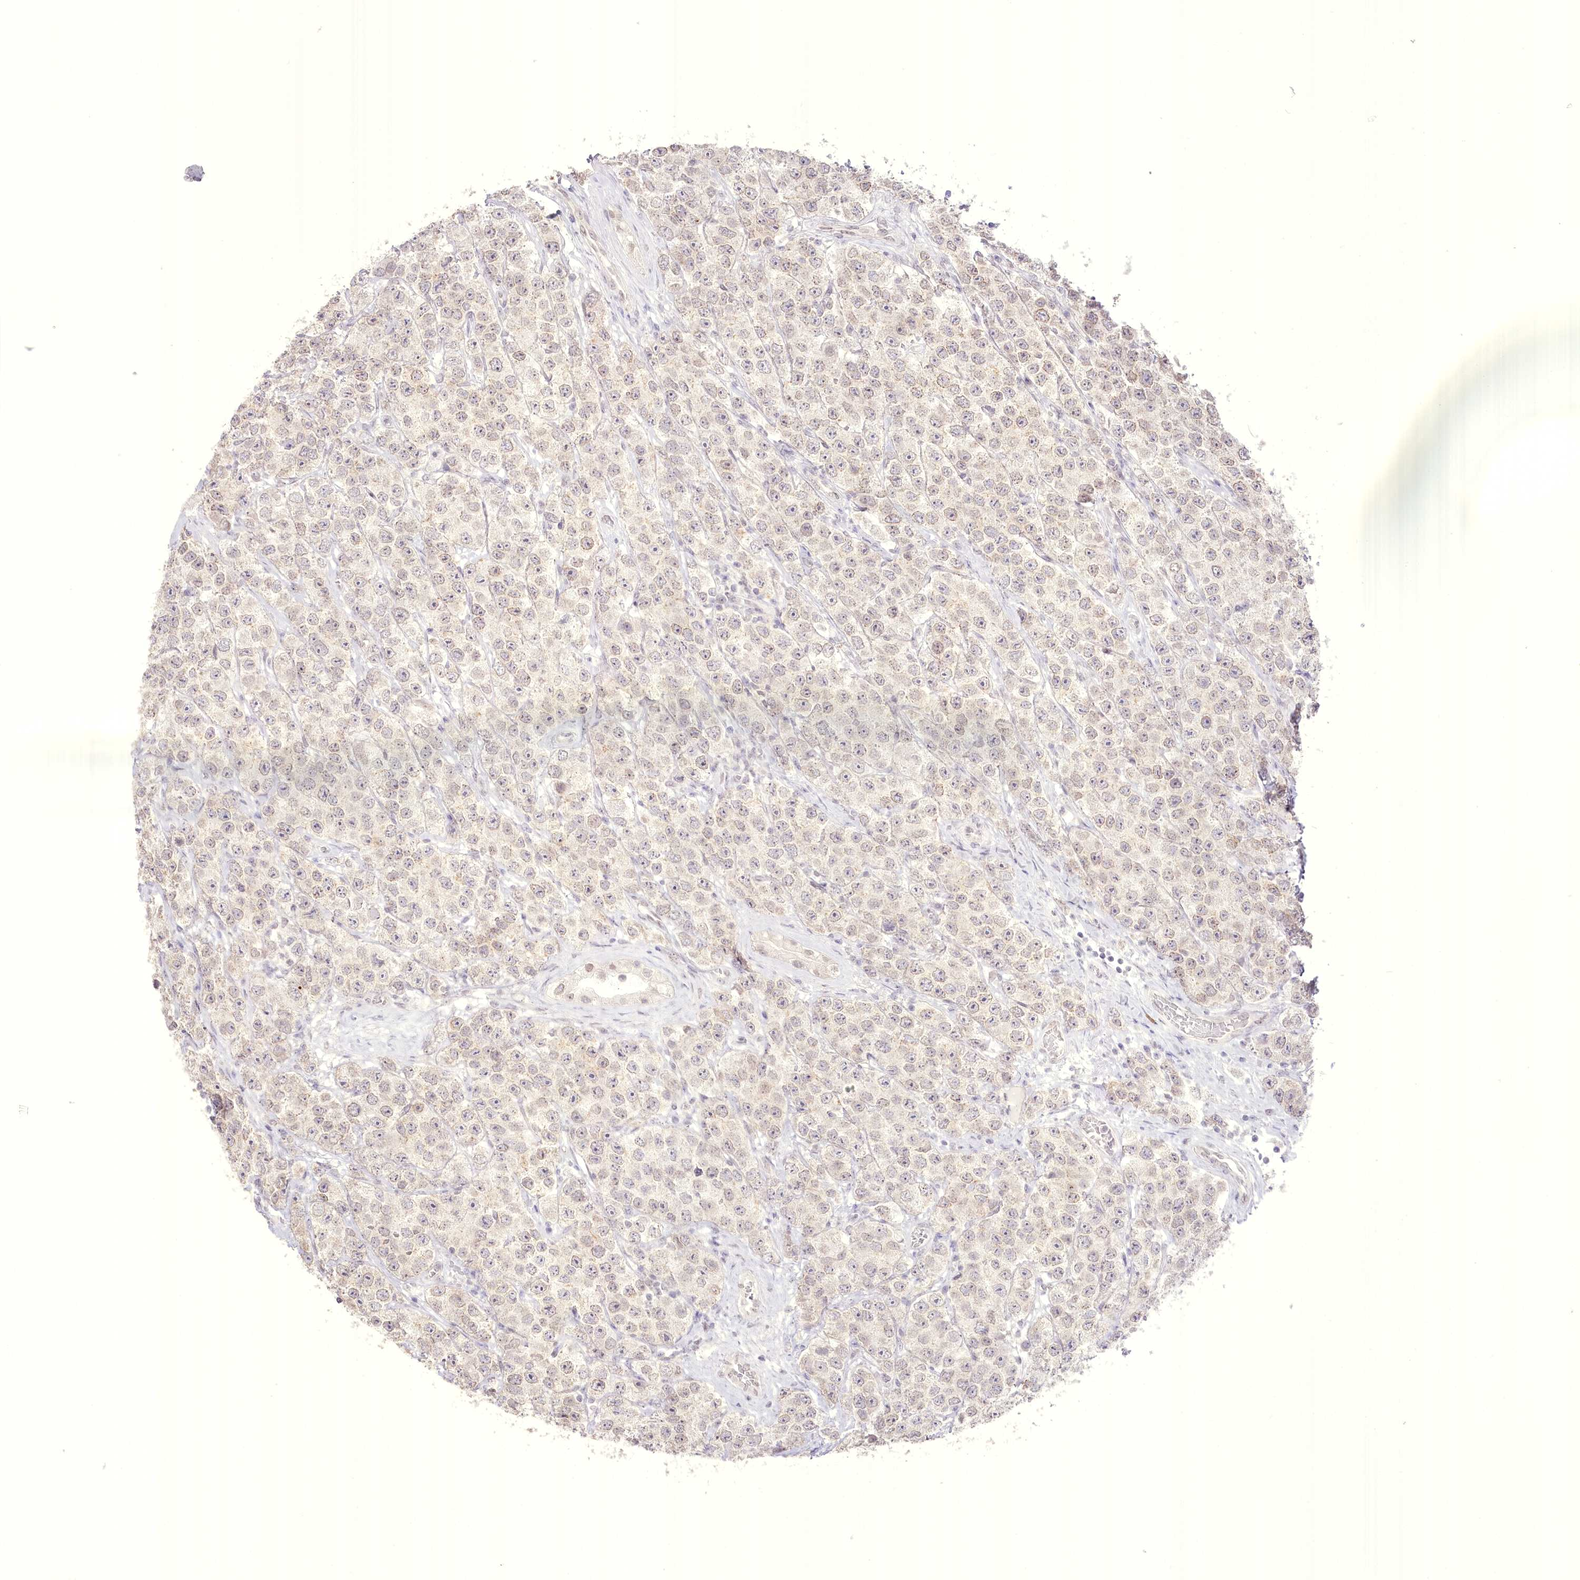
{"staining": {"intensity": "weak", "quantity": "25%-75%", "location": "cytoplasmic/membranous"}, "tissue": "testis cancer", "cell_type": "Tumor cells", "image_type": "cancer", "snomed": [{"axis": "morphology", "description": "Seminoma, NOS"}, {"axis": "topography", "description": "Testis"}], "caption": "Immunohistochemistry (IHC) staining of testis cancer, which shows low levels of weak cytoplasmic/membranous expression in approximately 25%-75% of tumor cells indicating weak cytoplasmic/membranous protein positivity. The staining was performed using DAB (brown) for protein detection and nuclei were counterstained in hematoxylin (blue).", "gene": "SLC39A10", "patient": {"sex": "male", "age": 28}}